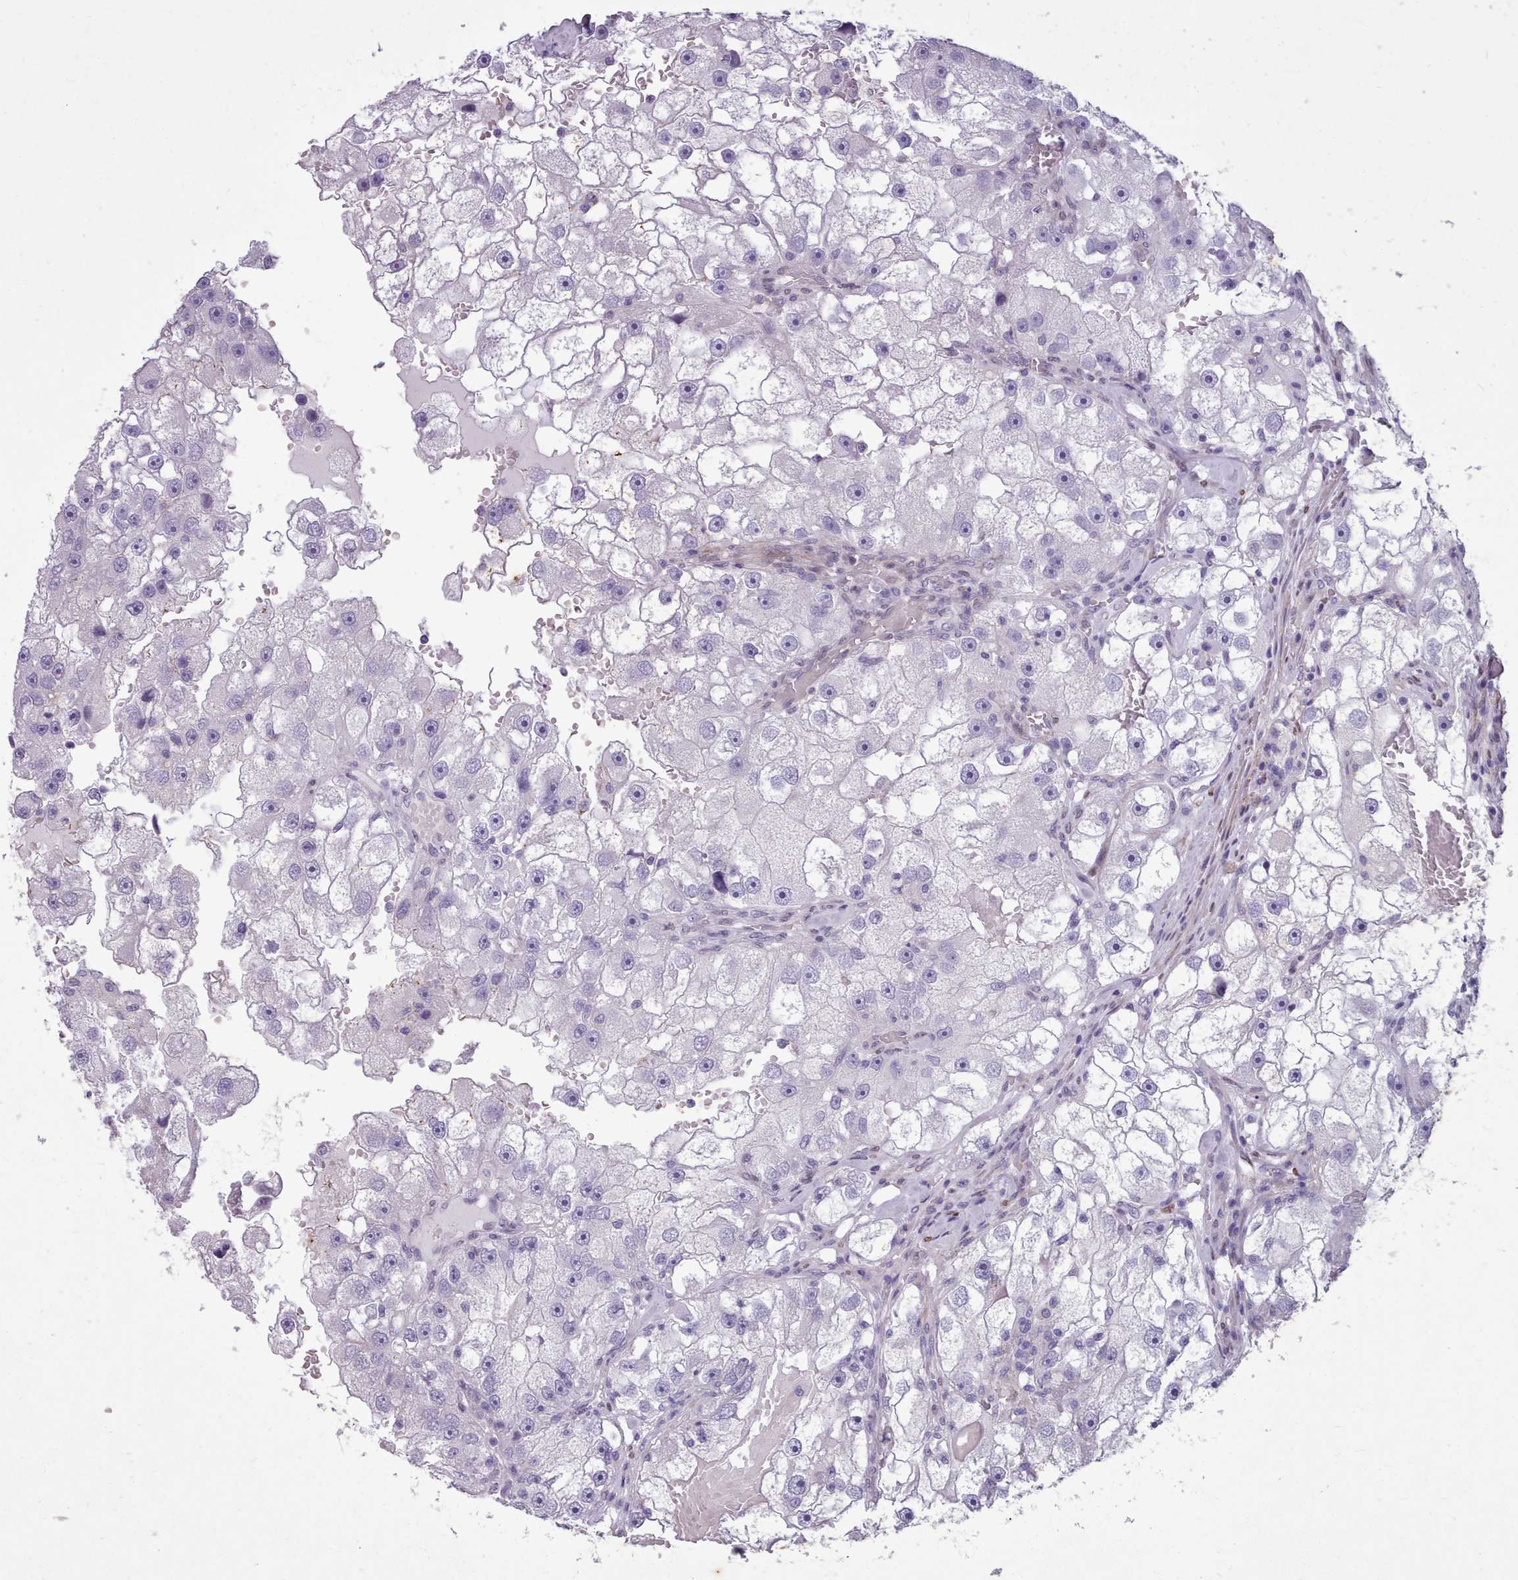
{"staining": {"intensity": "negative", "quantity": "none", "location": "none"}, "tissue": "renal cancer", "cell_type": "Tumor cells", "image_type": "cancer", "snomed": [{"axis": "morphology", "description": "Adenocarcinoma, NOS"}, {"axis": "topography", "description": "Kidney"}], "caption": "This is an IHC micrograph of human renal cancer (adenocarcinoma). There is no staining in tumor cells.", "gene": "KCNT2", "patient": {"sex": "male", "age": 63}}